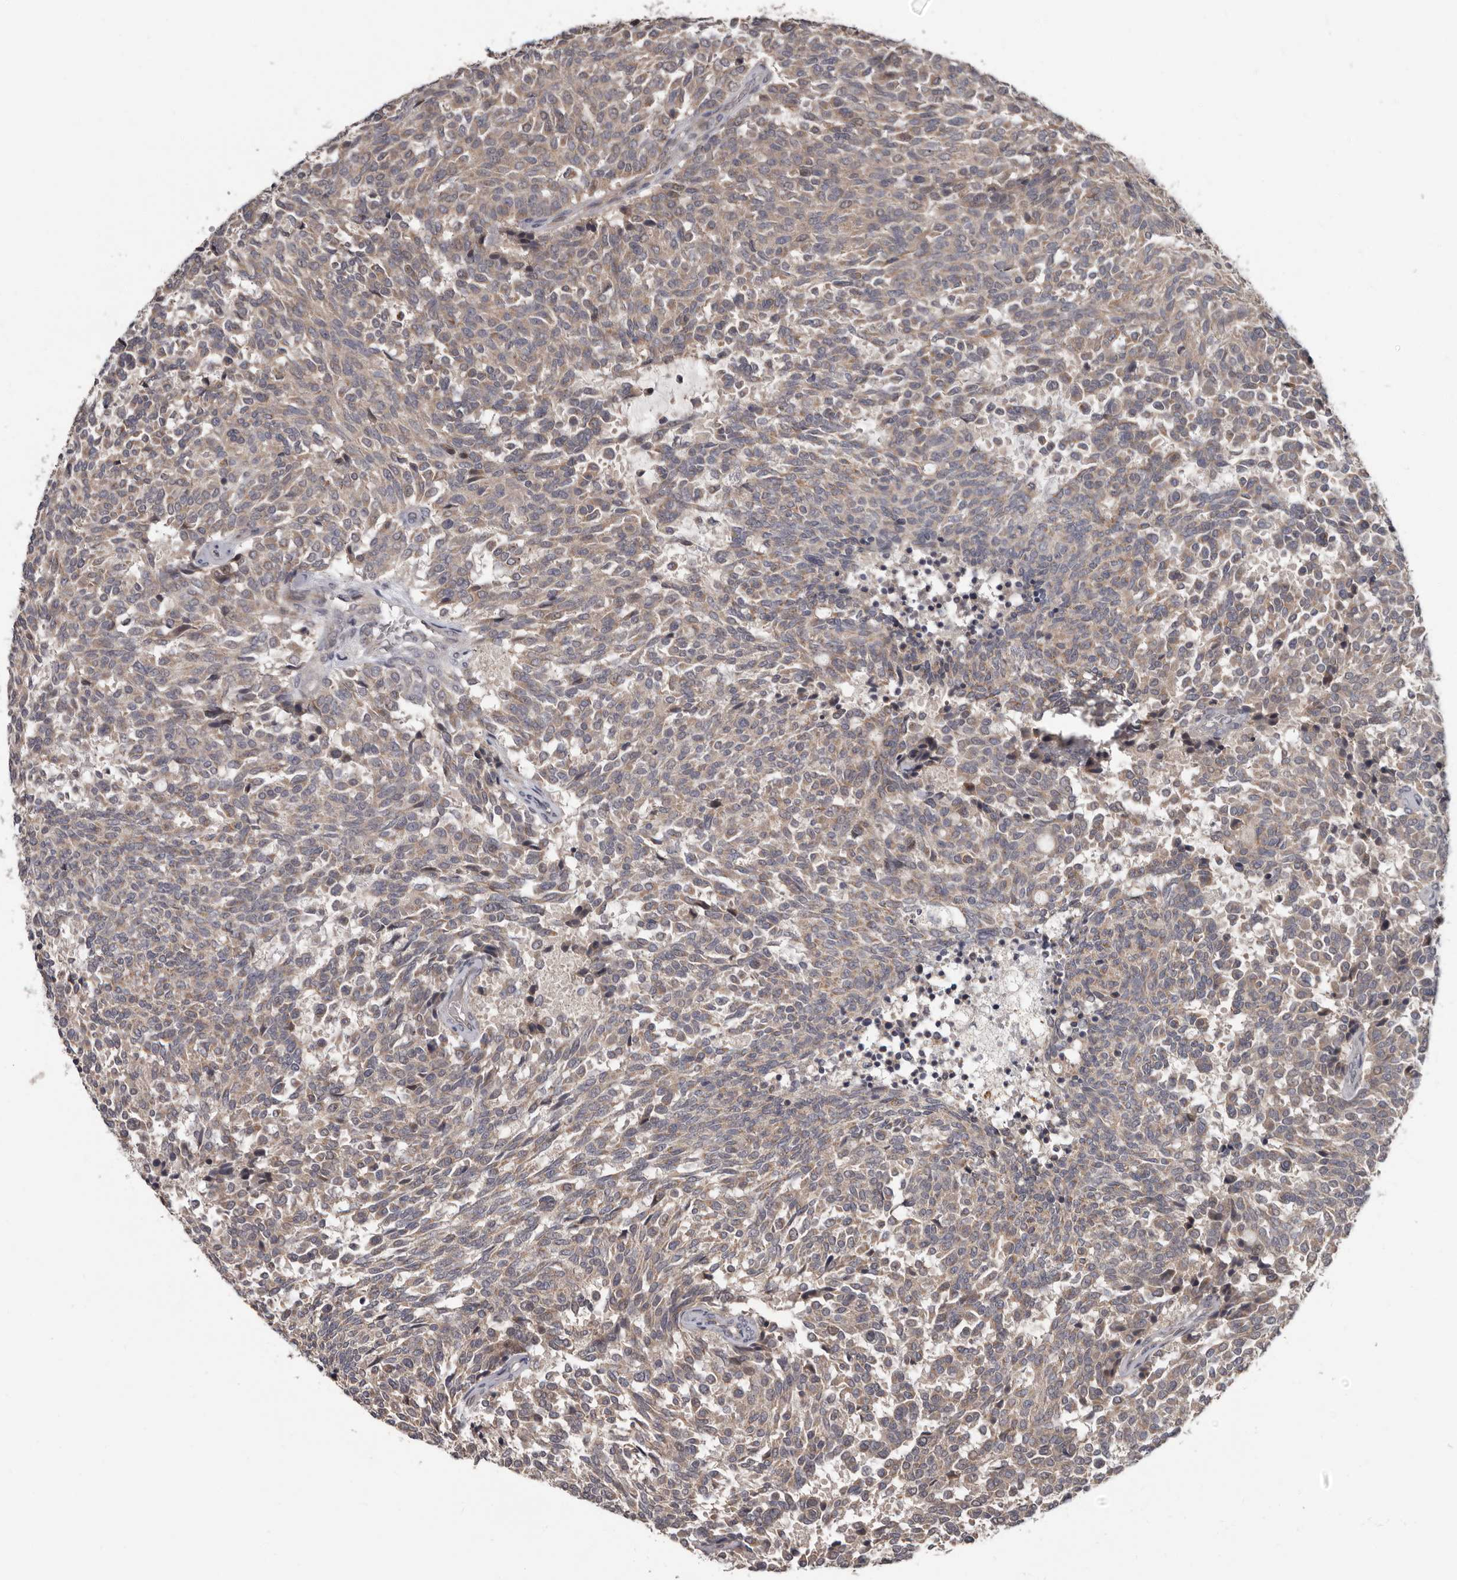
{"staining": {"intensity": "weak", "quantity": "<25%", "location": "cytoplasmic/membranous"}, "tissue": "carcinoid", "cell_type": "Tumor cells", "image_type": "cancer", "snomed": [{"axis": "morphology", "description": "Carcinoid, malignant, NOS"}, {"axis": "topography", "description": "Pancreas"}], "caption": "Tumor cells are negative for brown protein staining in carcinoid. Brightfield microscopy of immunohistochemistry (IHC) stained with DAB (3,3'-diaminobenzidine) (brown) and hematoxylin (blue), captured at high magnification.", "gene": "FGFR4", "patient": {"sex": "female", "age": 54}}